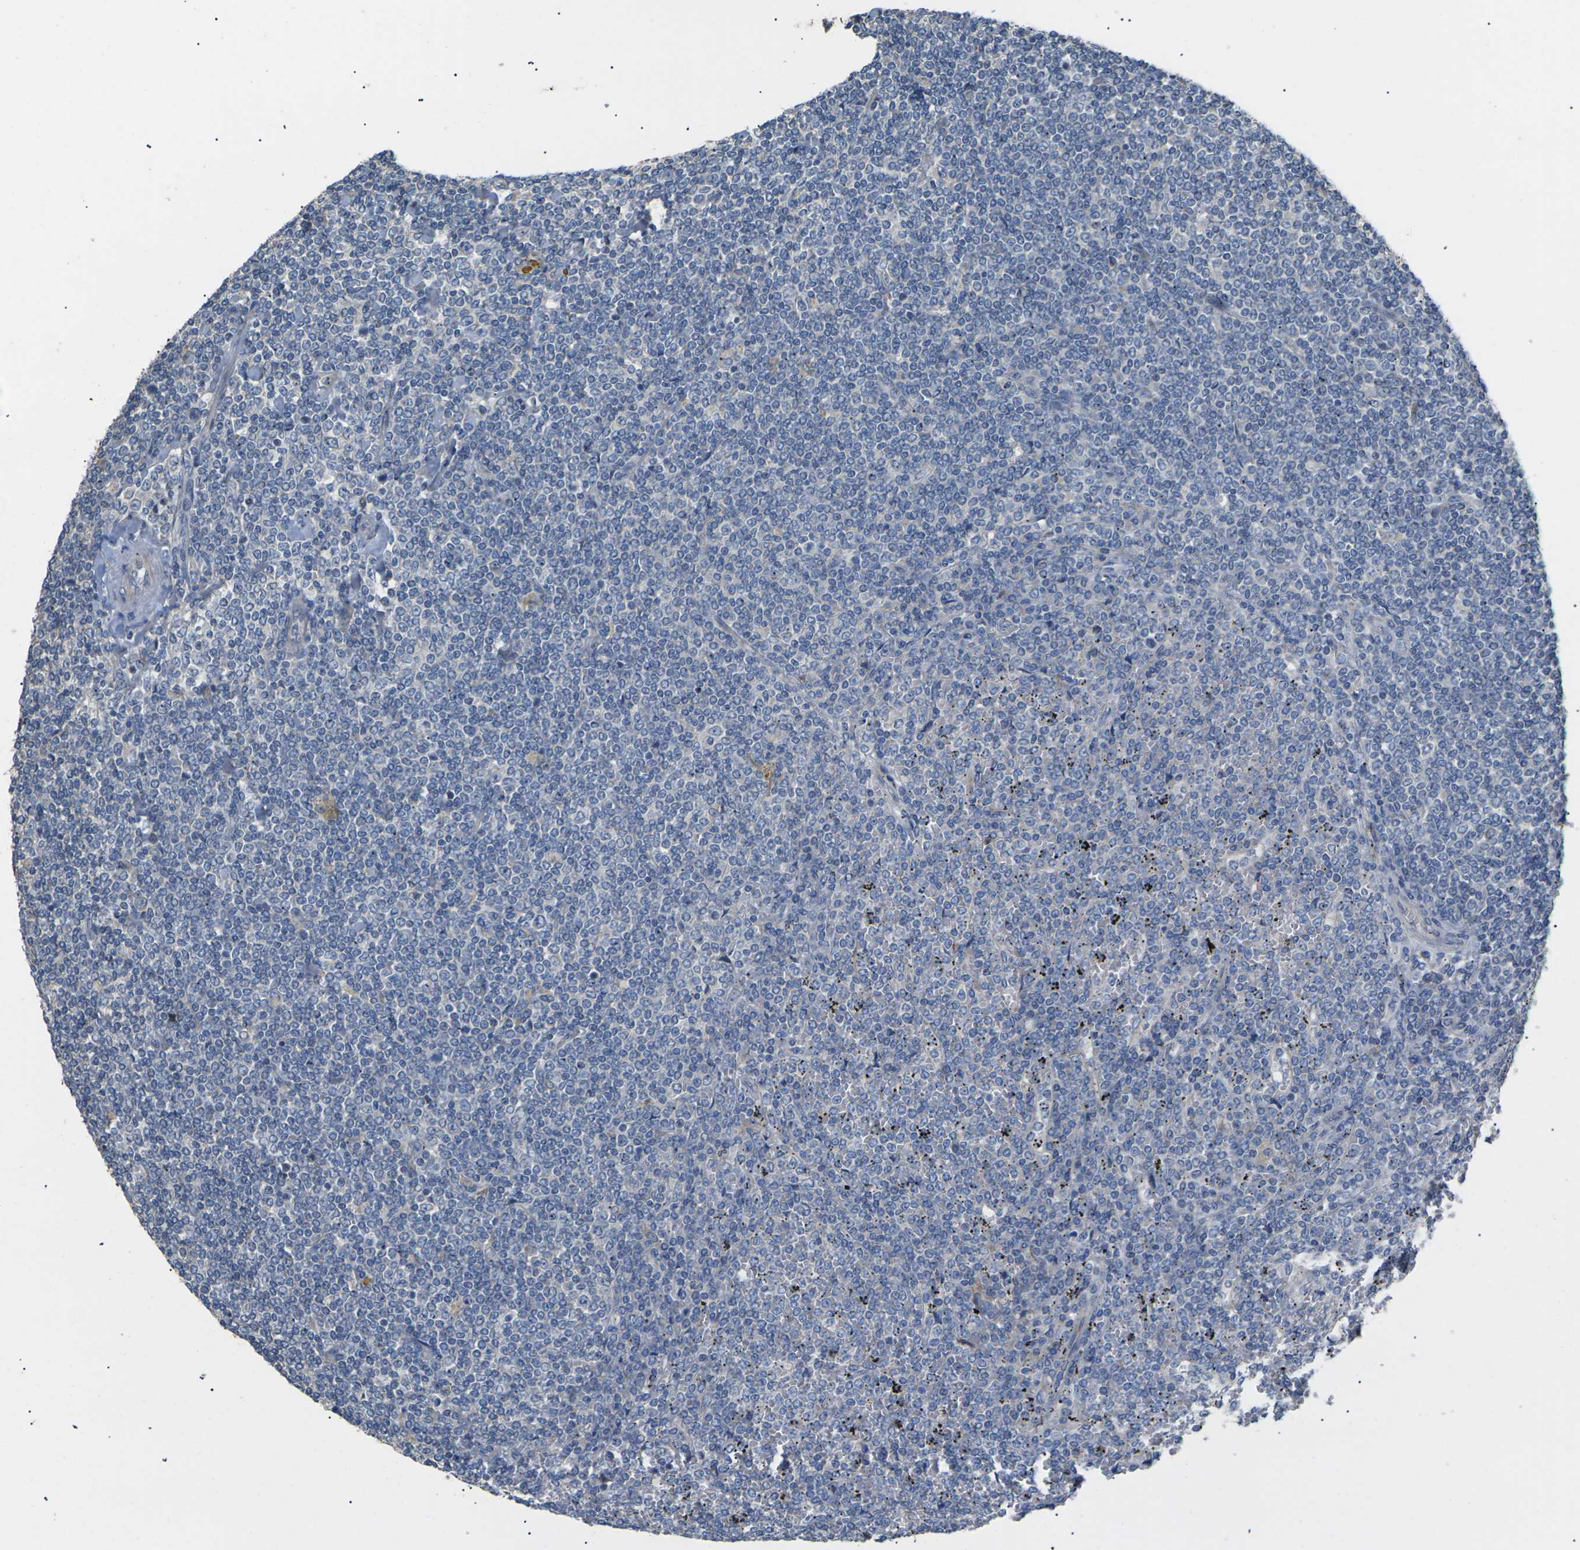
{"staining": {"intensity": "negative", "quantity": "none", "location": "none"}, "tissue": "lymphoma", "cell_type": "Tumor cells", "image_type": "cancer", "snomed": [{"axis": "morphology", "description": "Malignant lymphoma, non-Hodgkin's type, Low grade"}, {"axis": "topography", "description": "Spleen"}], "caption": "High power microscopy micrograph of an immunohistochemistry (IHC) image of lymphoma, revealing no significant staining in tumor cells.", "gene": "KLHDC8B", "patient": {"sex": "female", "age": 19}}